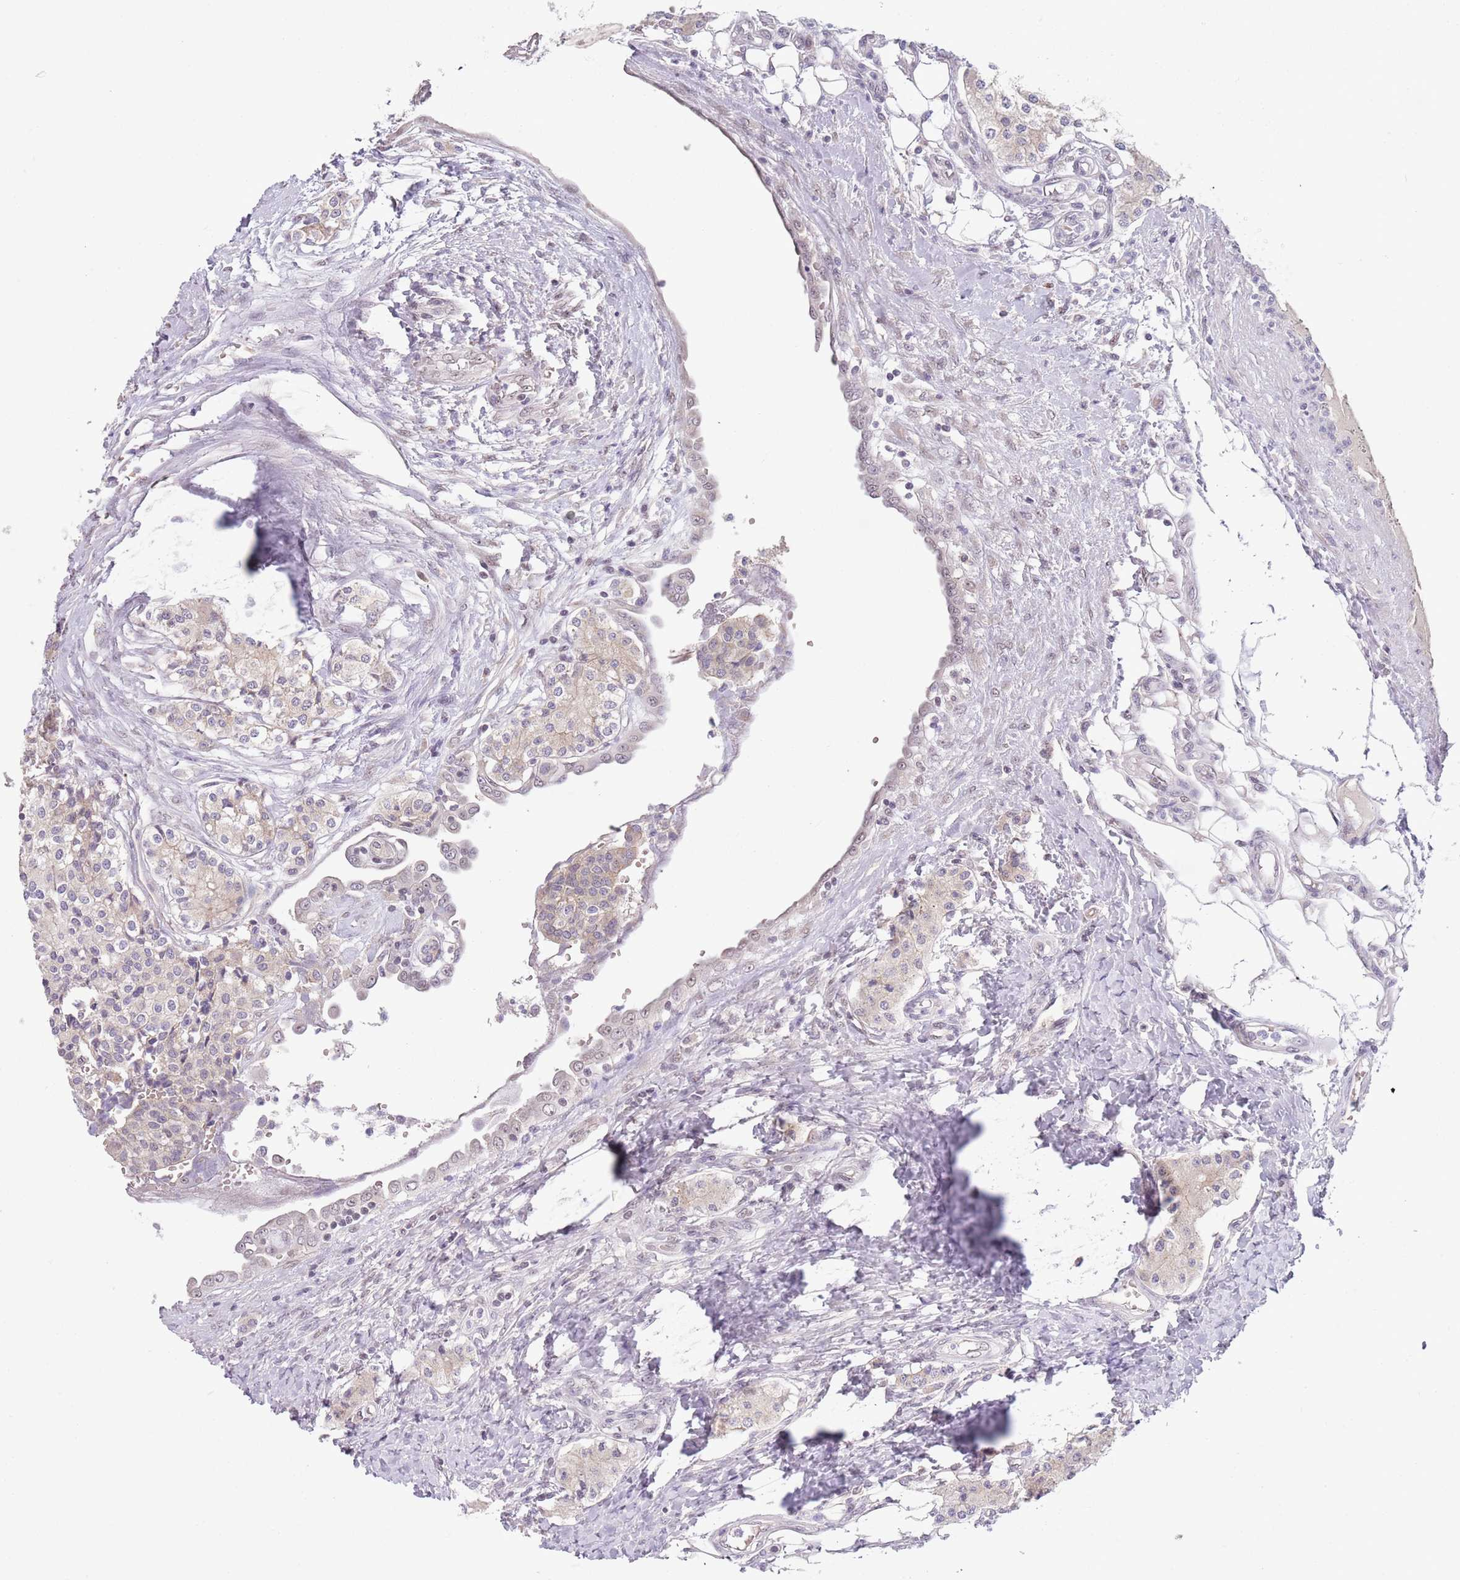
{"staining": {"intensity": "negative", "quantity": "none", "location": "none"}, "tissue": "carcinoid", "cell_type": "Tumor cells", "image_type": "cancer", "snomed": [{"axis": "morphology", "description": "Carcinoid, malignant, NOS"}, {"axis": "topography", "description": "Colon"}], "caption": "Tumor cells are negative for brown protein staining in carcinoid.", "gene": "TM2D1", "patient": {"sex": "female", "age": 52}}